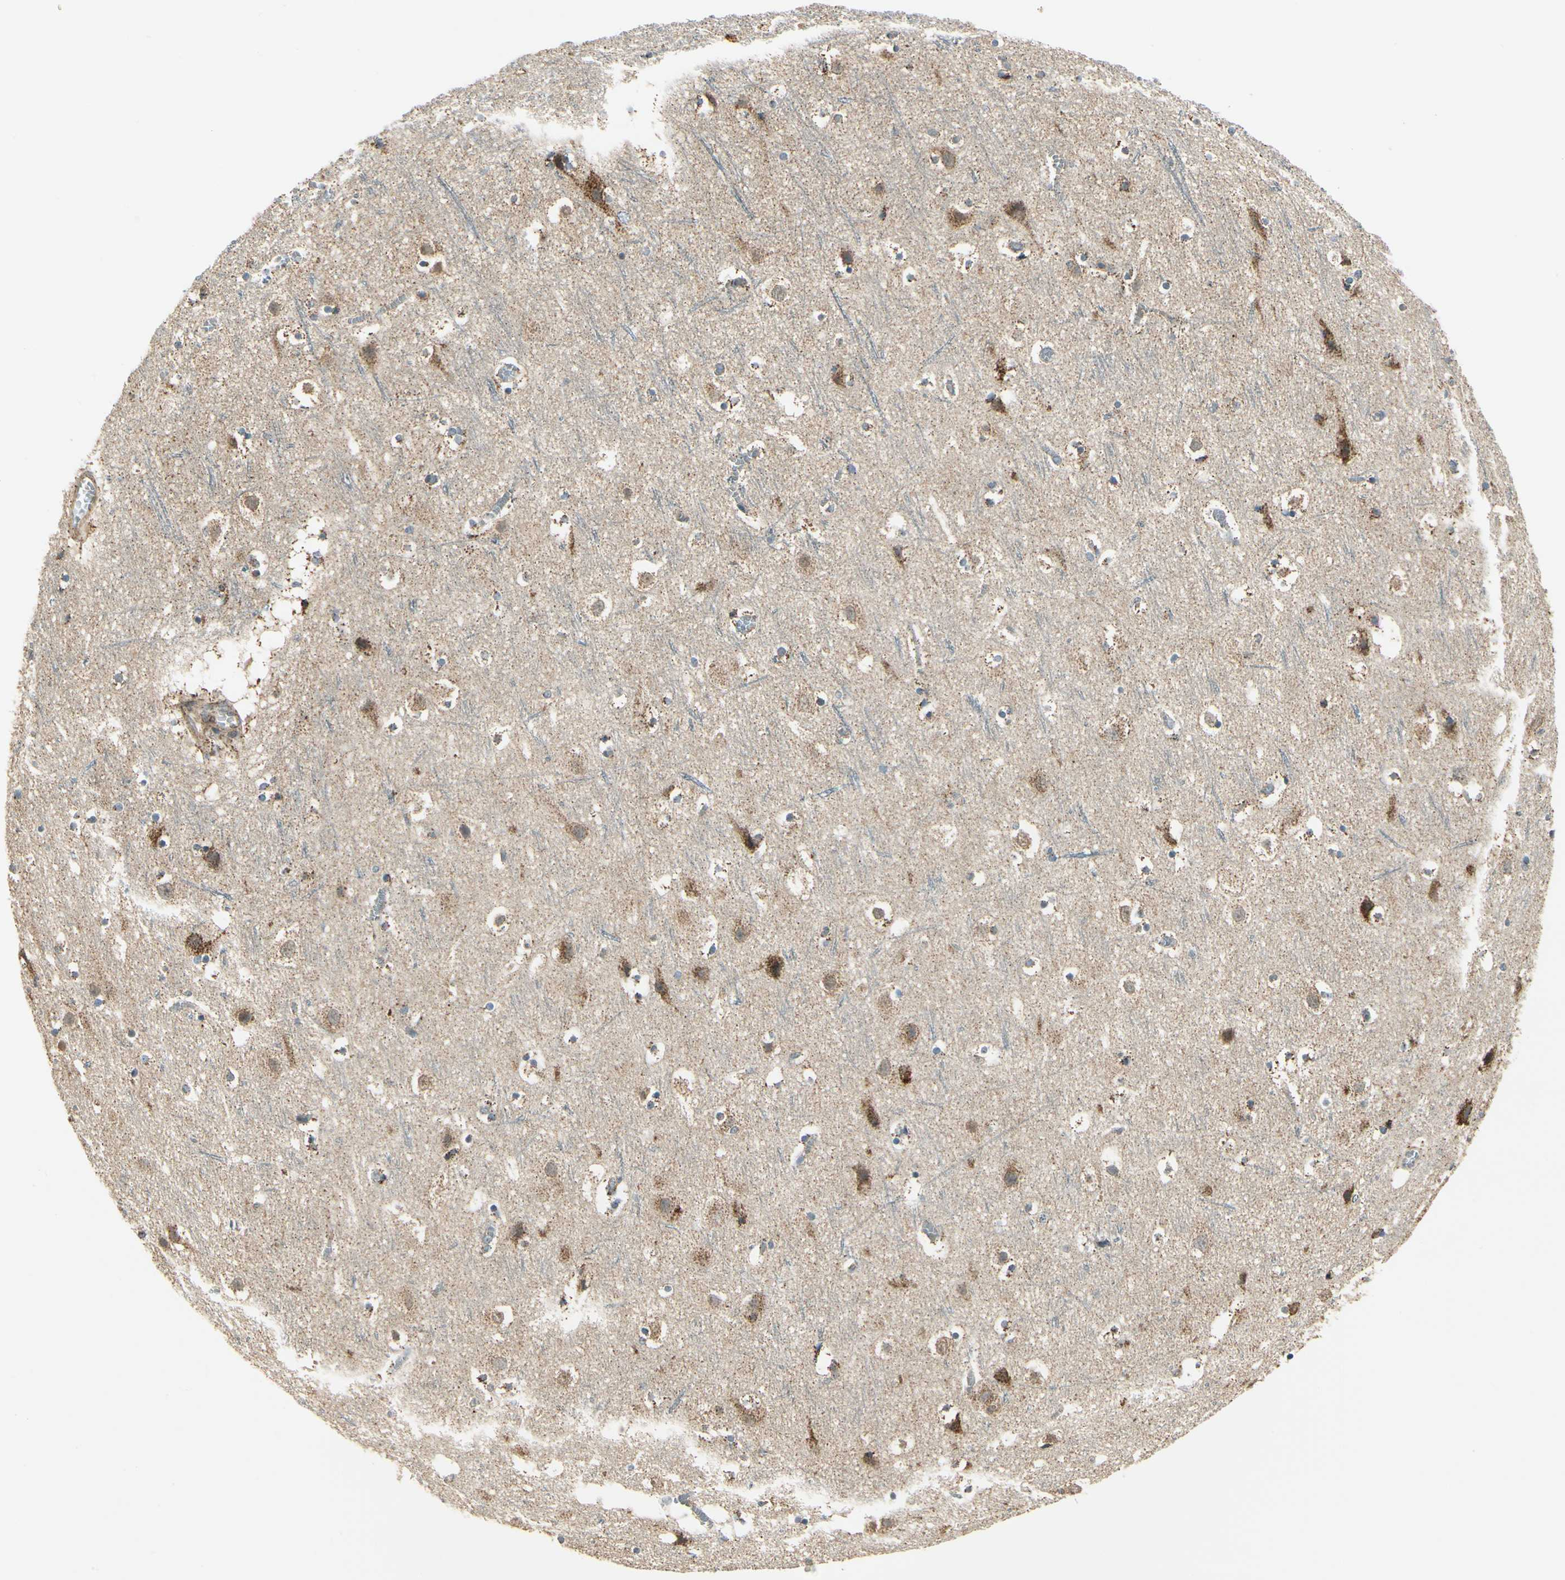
{"staining": {"intensity": "weak", "quantity": ">75%", "location": "cytoplasmic/membranous"}, "tissue": "cerebral cortex", "cell_type": "Endothelial cells", "image_type": "normal", "snomed": [{"axis": "morphology", "description": "Normal tissue, NOS"}, {"axis": "topography", "description": "Cerebral cortex"}], "caption": "Immunohistochemical staining of unremarkable human cerebral cortex demonstrates >75% levels of weak cytoplasmic/membranous protein positivity in about >75% of endothelial cells. (DAB IHC, brown staining for protein, blue staining for nuclei).", "gene": "EPHB3", "patient": {"sex": "male", "age": 45}}